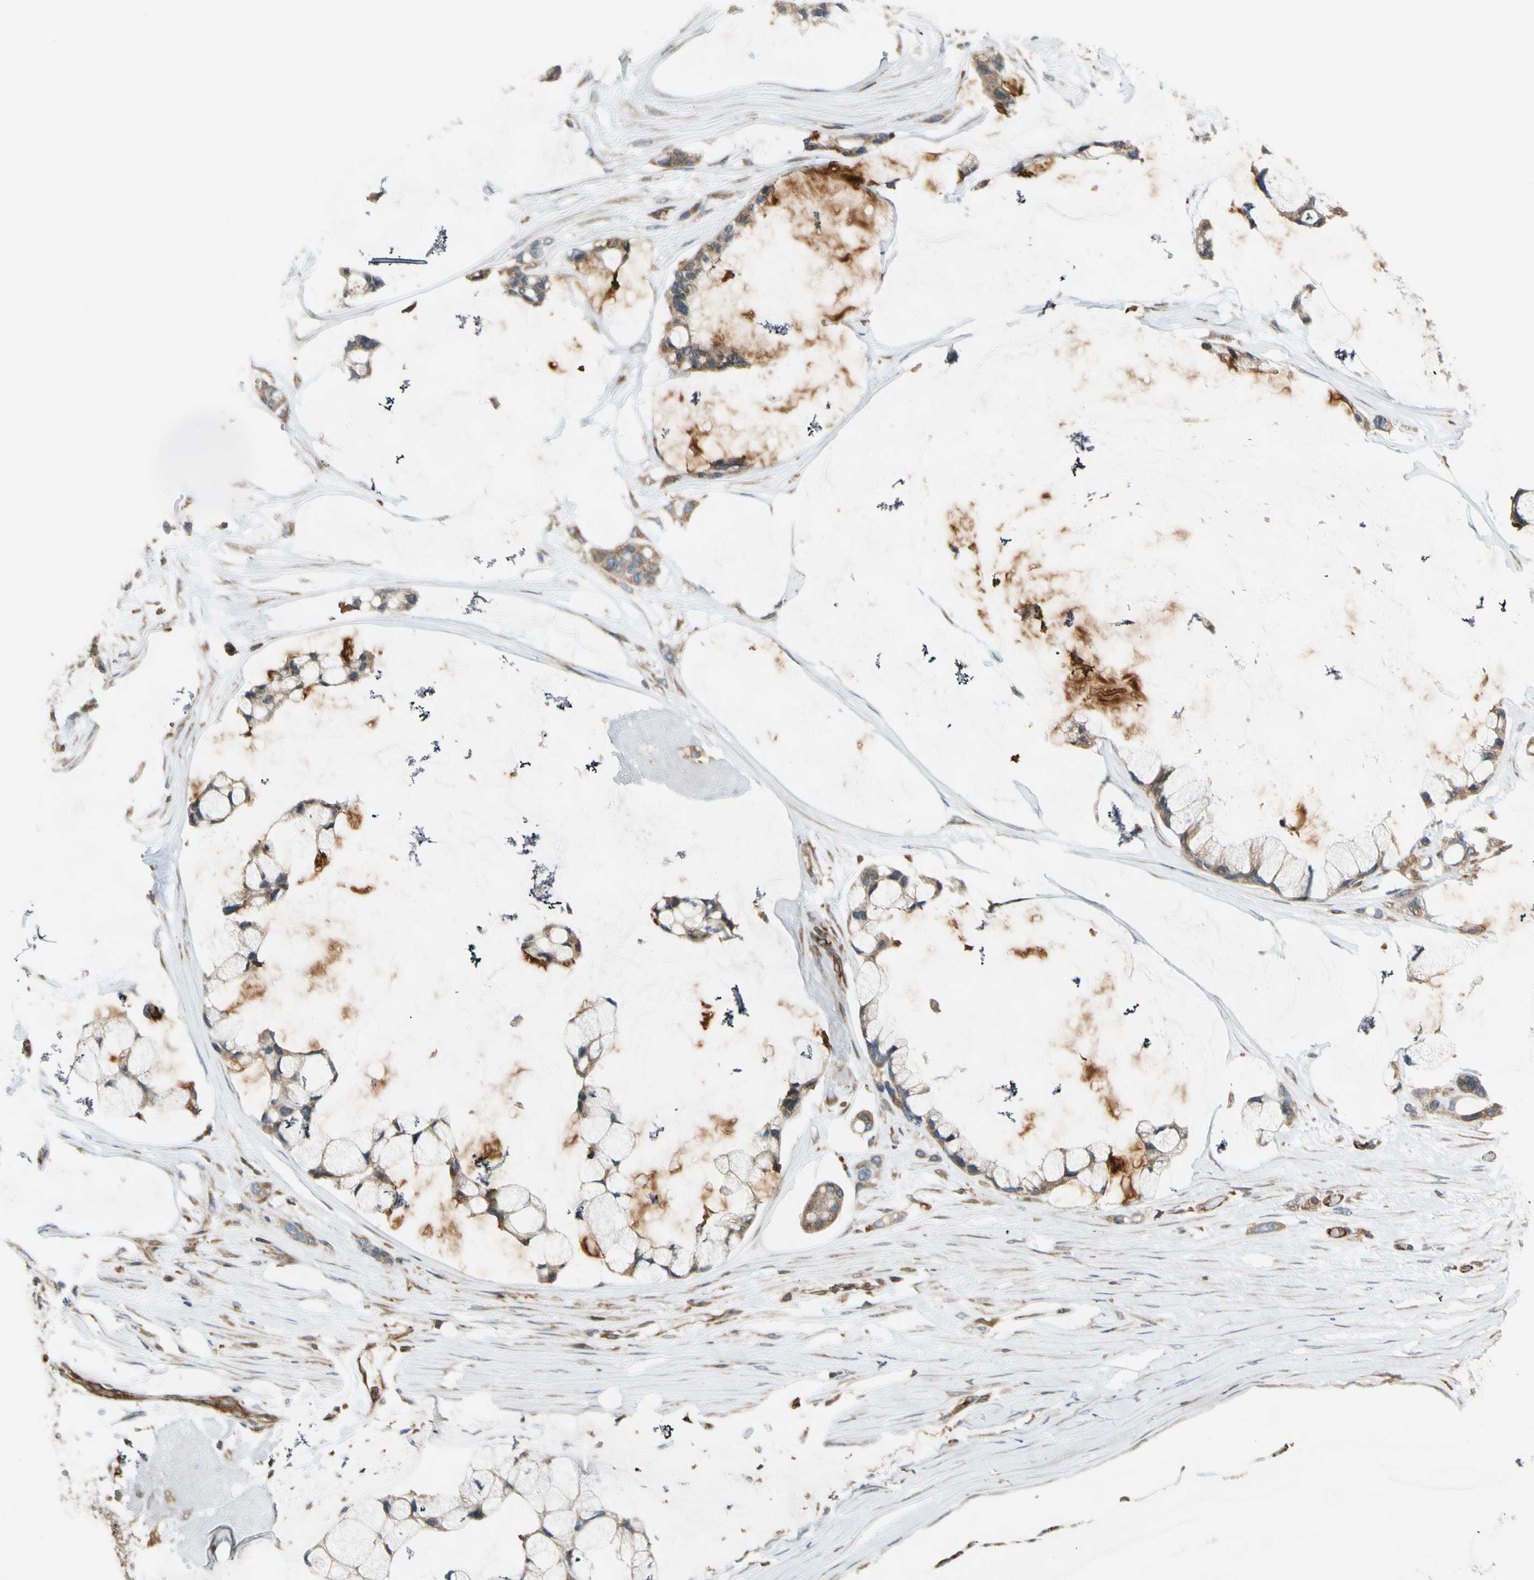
{"staining": {"intensity": "moderate", "quantity": ">75%", "location": "cytoplasmic/membranous"}, "tissue": "ovarian cancer", "cell_type": "Tumor cells", "image_type": "cancer", "snomed": [{"axis": "morphology", "description": "Cystadenocarcinoma, mucinous, NOS"}, {"axis": "topography", "description": "Ovary"}], "caption": "Immunohistochemical staining of ovarian mucinous cystadenocarcinoma exhibits moderate cytoplasmic/membranous protein positivity in about >75% of tumor cells.", "gene": "TRIO", "patient": {"sex": "female", "age": 39}}